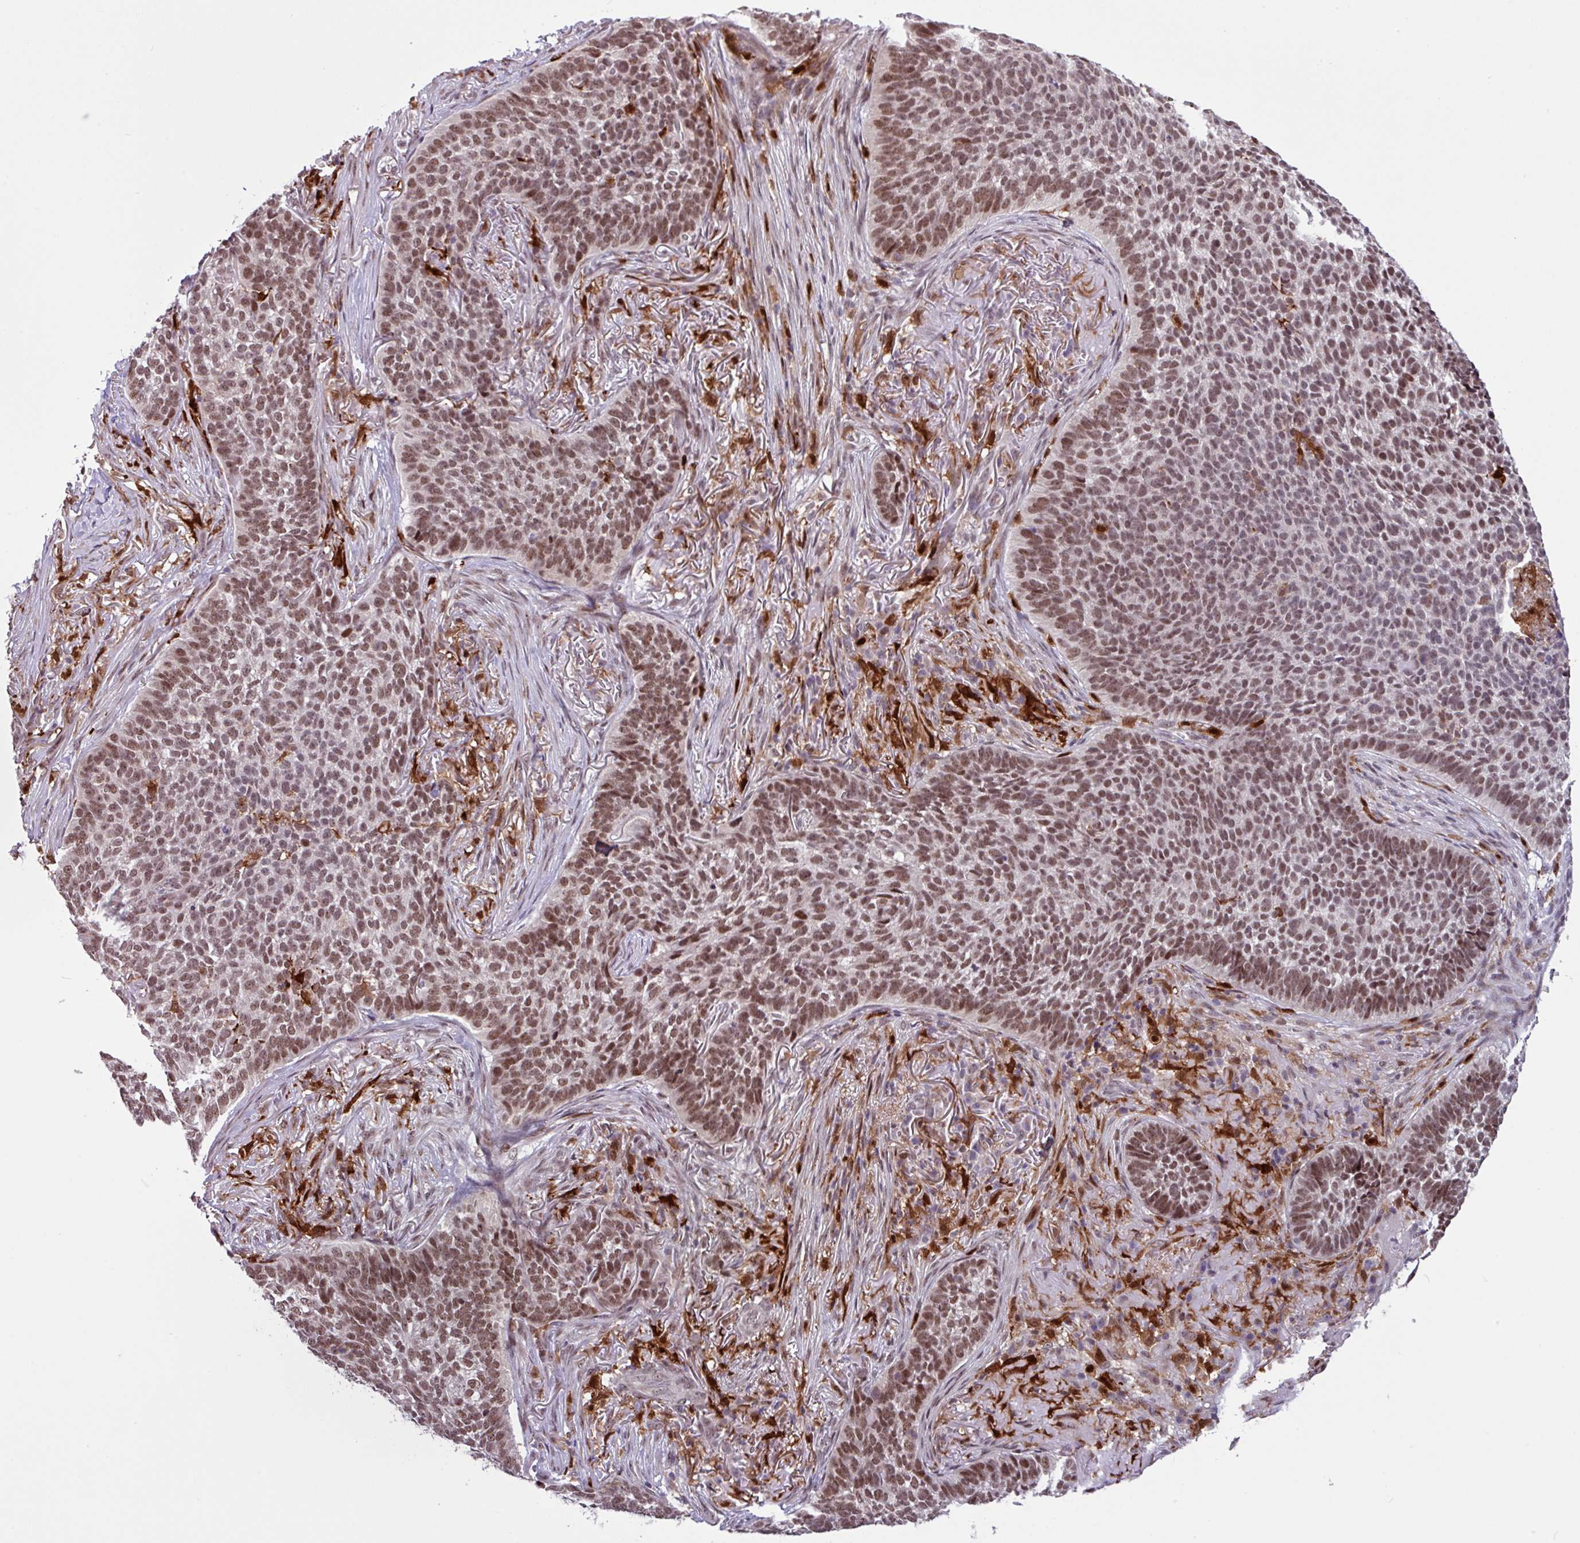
{"staining": {"intensity": "moderate", "quantity": ">75%", "location": "nuclear"}, "tissue": "skin cancer", "cell_type": "Tumor cells", "image_type": "cancer", "snomed": [{"axis": "morphology", "description": "Basal cell carcinoma"}, {"axis": "topography", "description": "Skin"}], "caption": "Skin cancer stained with a brown dye reveals moderate nuclear positive expression in approximately >75% of tumor cells.", "gene": "BRD3", "patient": {"sex": "male", "age": 85}}